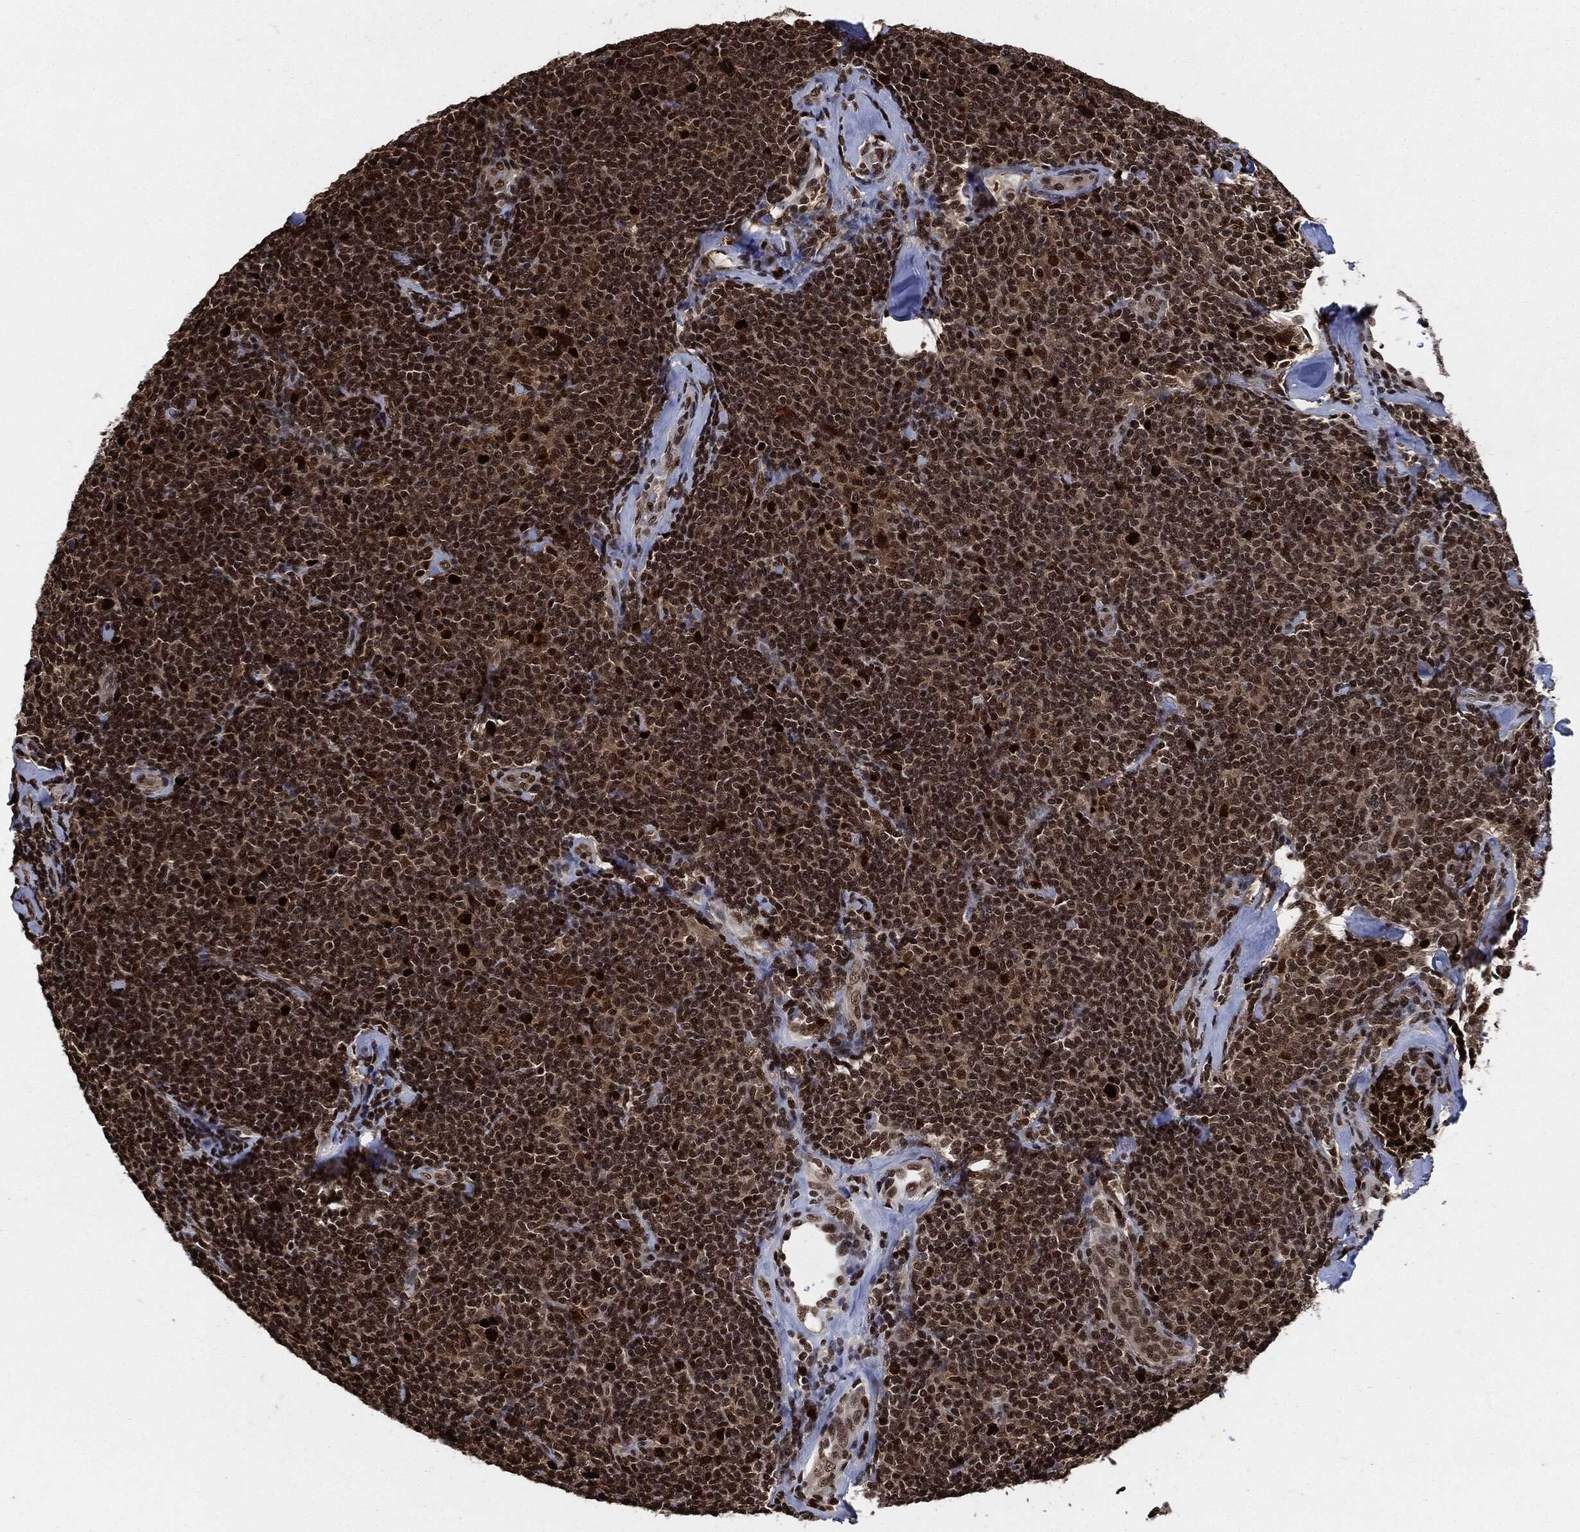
{"staining": {"intensity": "strong", "quantity": ">75%", "location": "nuclear"}, "tissue": "lymphoma", "cell_type": "Tumor cells", "image_type": "cancer", "snomed": [{"axis": "morphology", "description": "Malignant lymphoma, non-Hodgkin's type, Low grade"}, {"axis": "topography", "description": "Lymph node"}], "caption": "About >75% of tumor cells in malignant lymphoma, non-Hodgkin's type (low-grade) show strong nuclear protein staining as visualized by brown immunohistochemical staining.", "gene": "PCNA", "patient": {"sex": "female", "age": 56}}